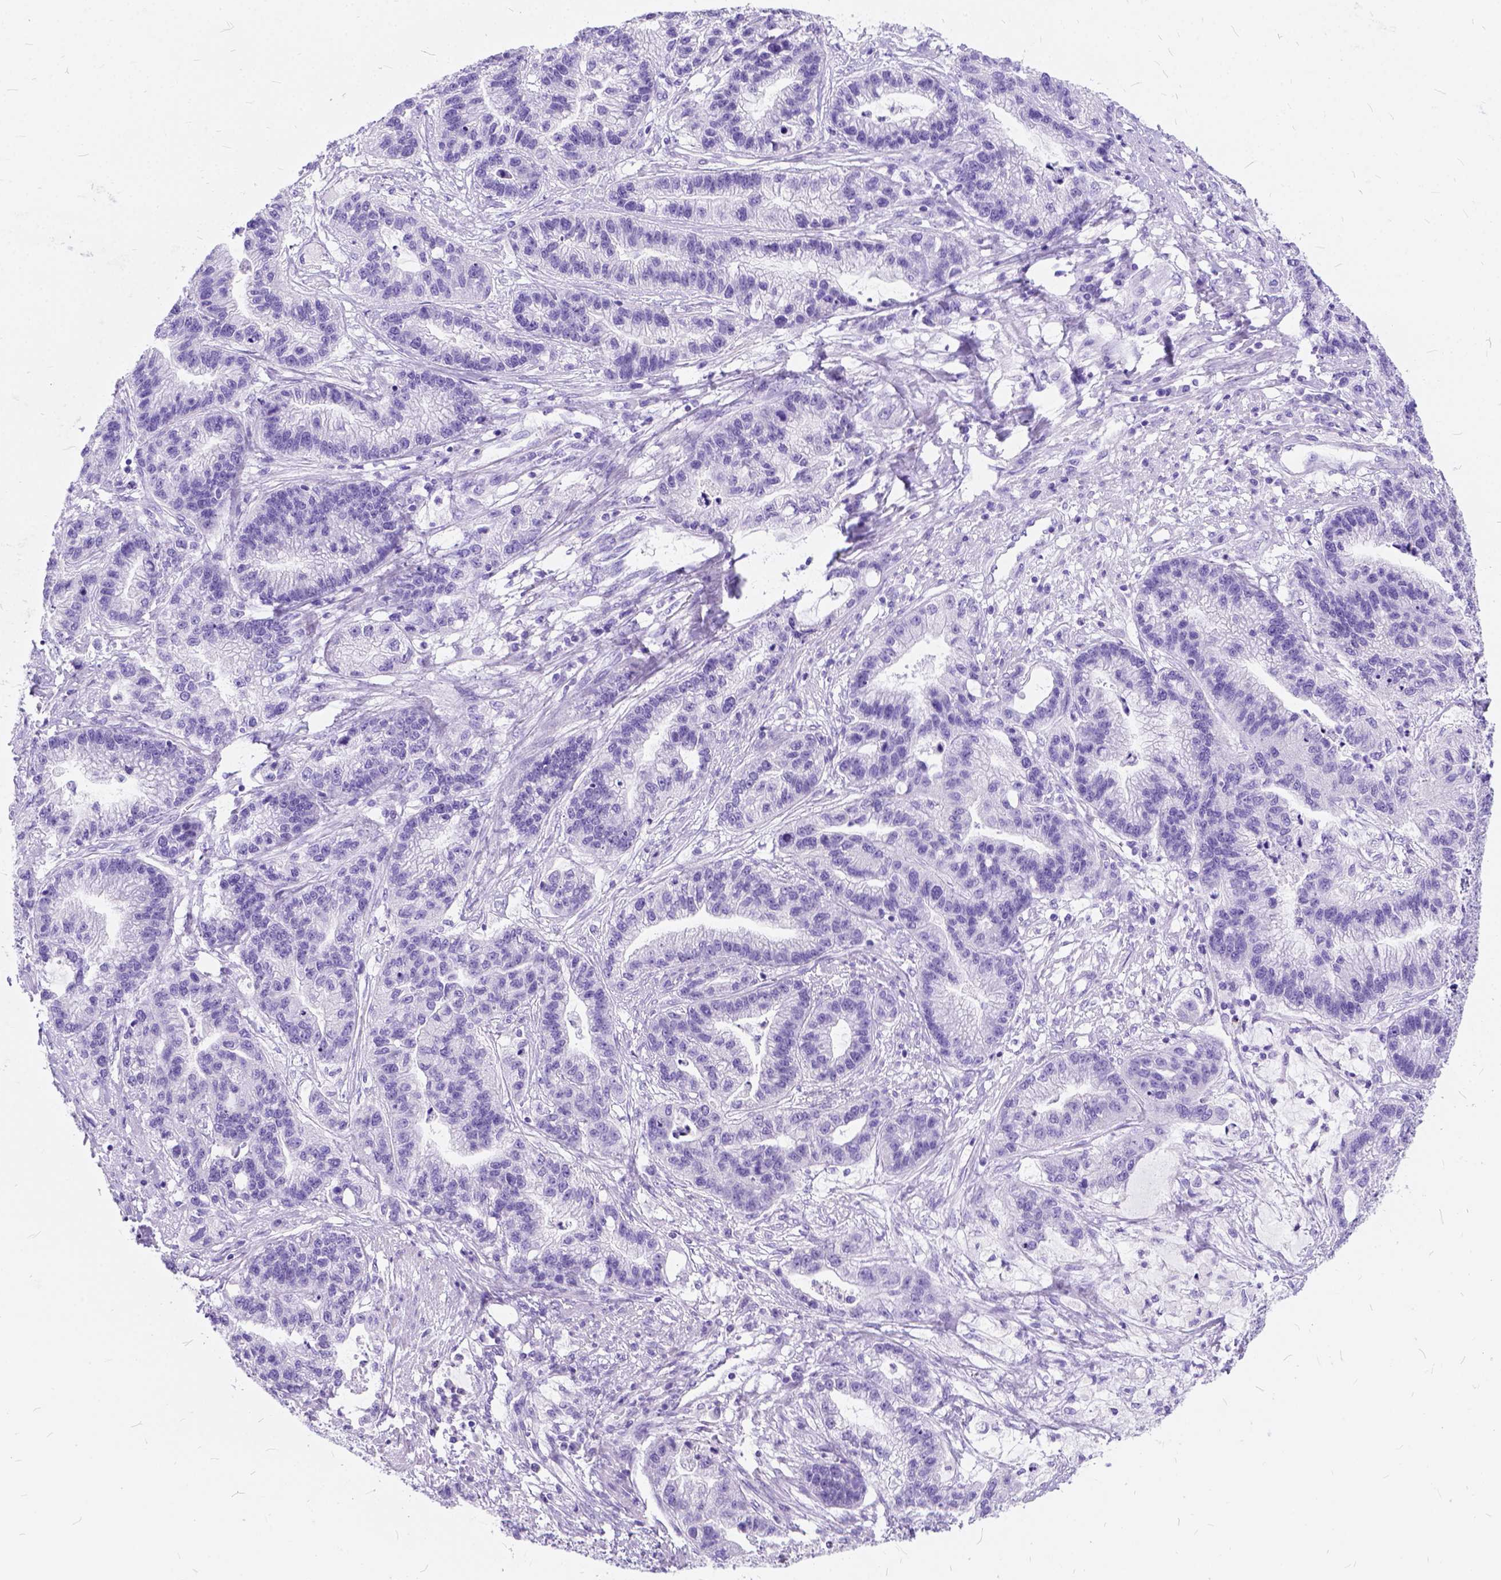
{"staining": {"intensity": "negative", "quantity": "none", "location": "none"}, "tissue": "stomach cancer", "cell_type": "Tumor cells", "image_type": "cancer", "snomed": [{"axis": "morphology", "description": "Adenocarcinoma, NOS"}, {"axis": "topography", "description": "Stomach"}], "caption": "Immunohistochemistry (IHC) photomicrograph of neoplastic tissue: stomach adenocarcinoma stained with DAB reveals no significant protein expression in tumor cells.", "gene": "C1QTNF3", "patient": {"sex": "male", "age": 83}}